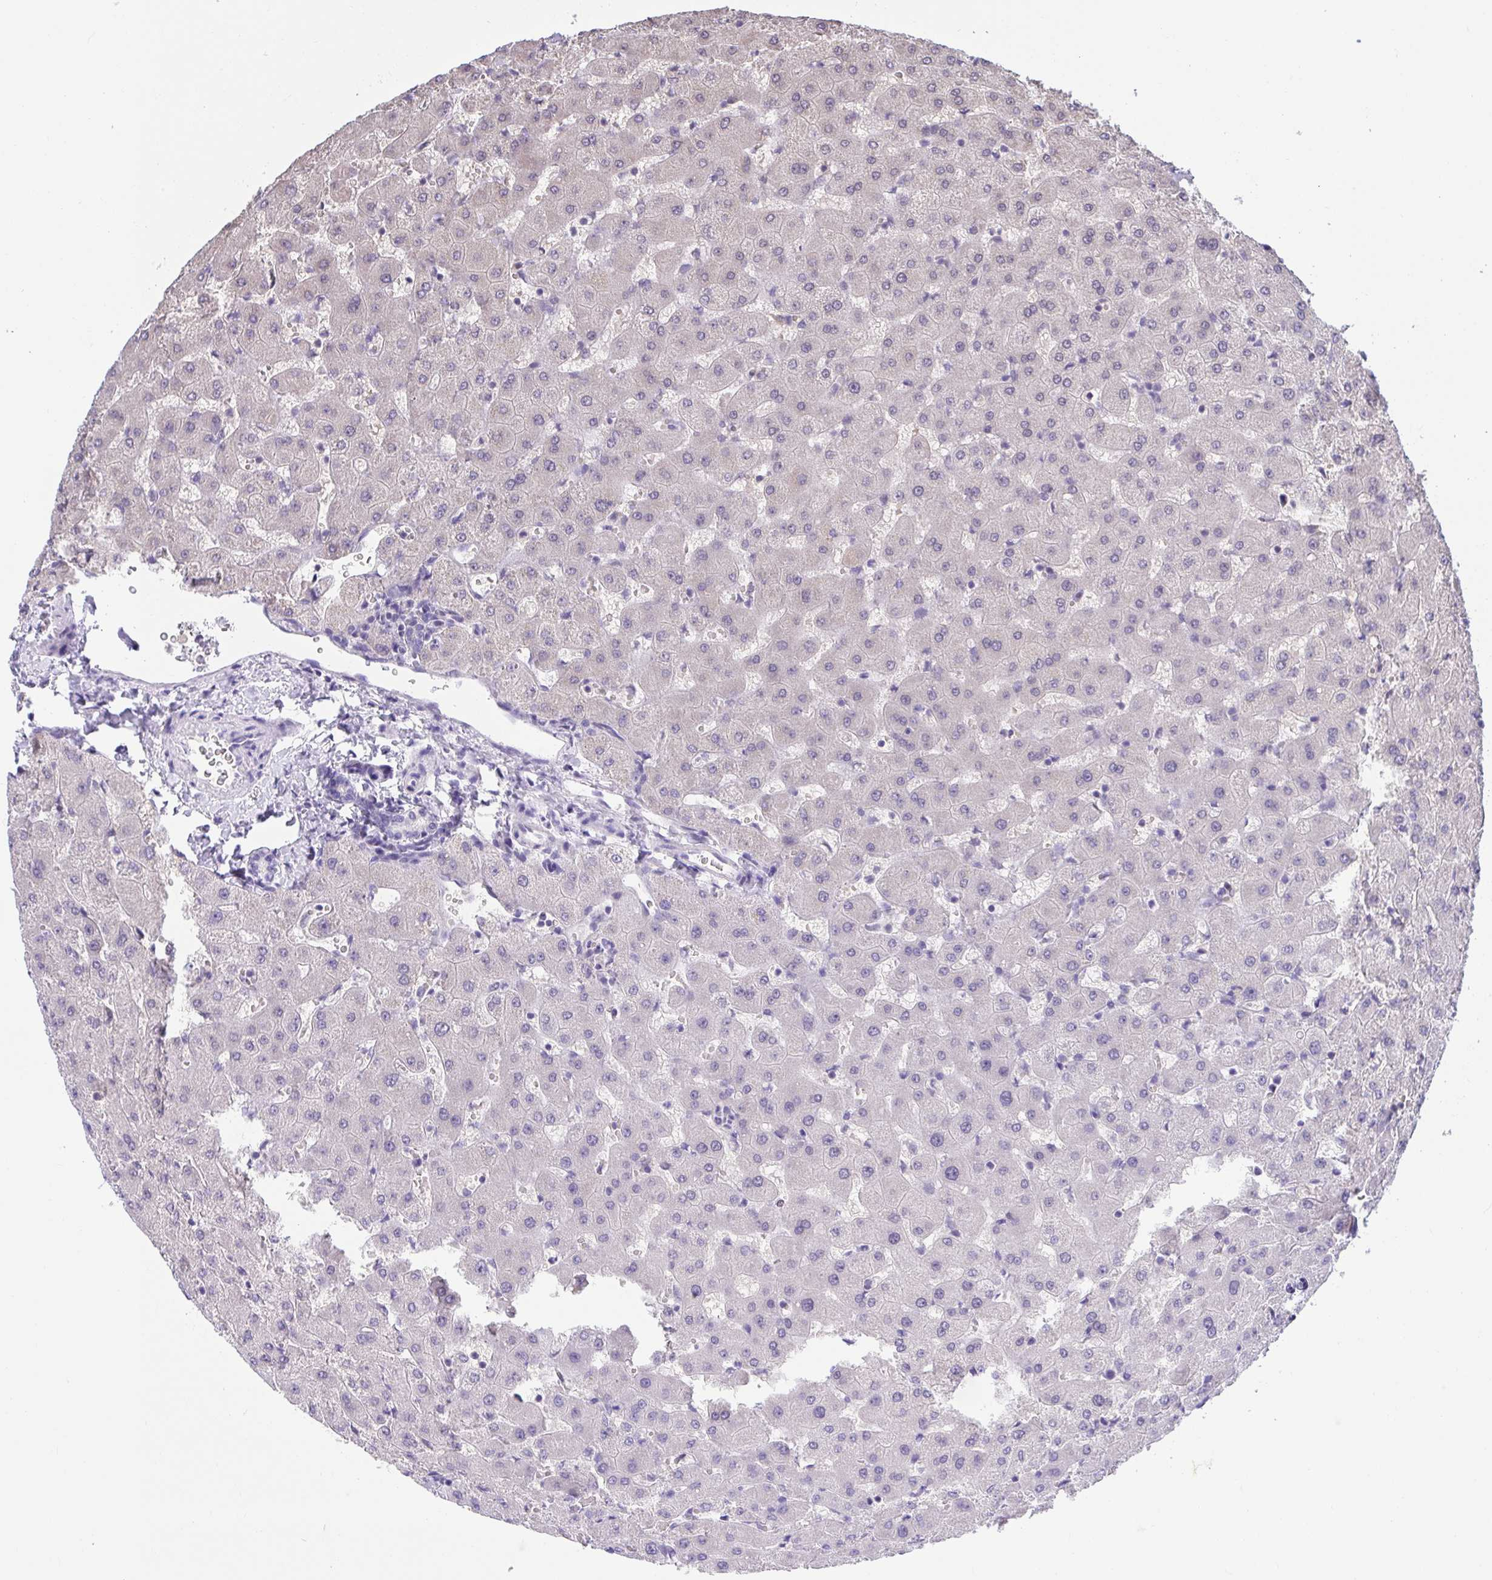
{"staining": {"intensity": "negative", "quantity": "none", "location": "none"}, "tissue": "liver", "cell_type": "Cholangiocytes", "image_type": "normal", "snomed": [{"axis": "morphology", "description": "Normal tissue, NOS"}, {"axis": "topography", "description": "Liver"}], "caption": "A high-resolution photomicrograph shows IHC staining of normal liver, which displays no significant expression in cholangiocytes. The staining is performed using DAB brown chromogen with nuclei counter-stained in using hematoxylin.", "gene": "PPP1CA", "patient": {"sex": "female", "age": 63}}